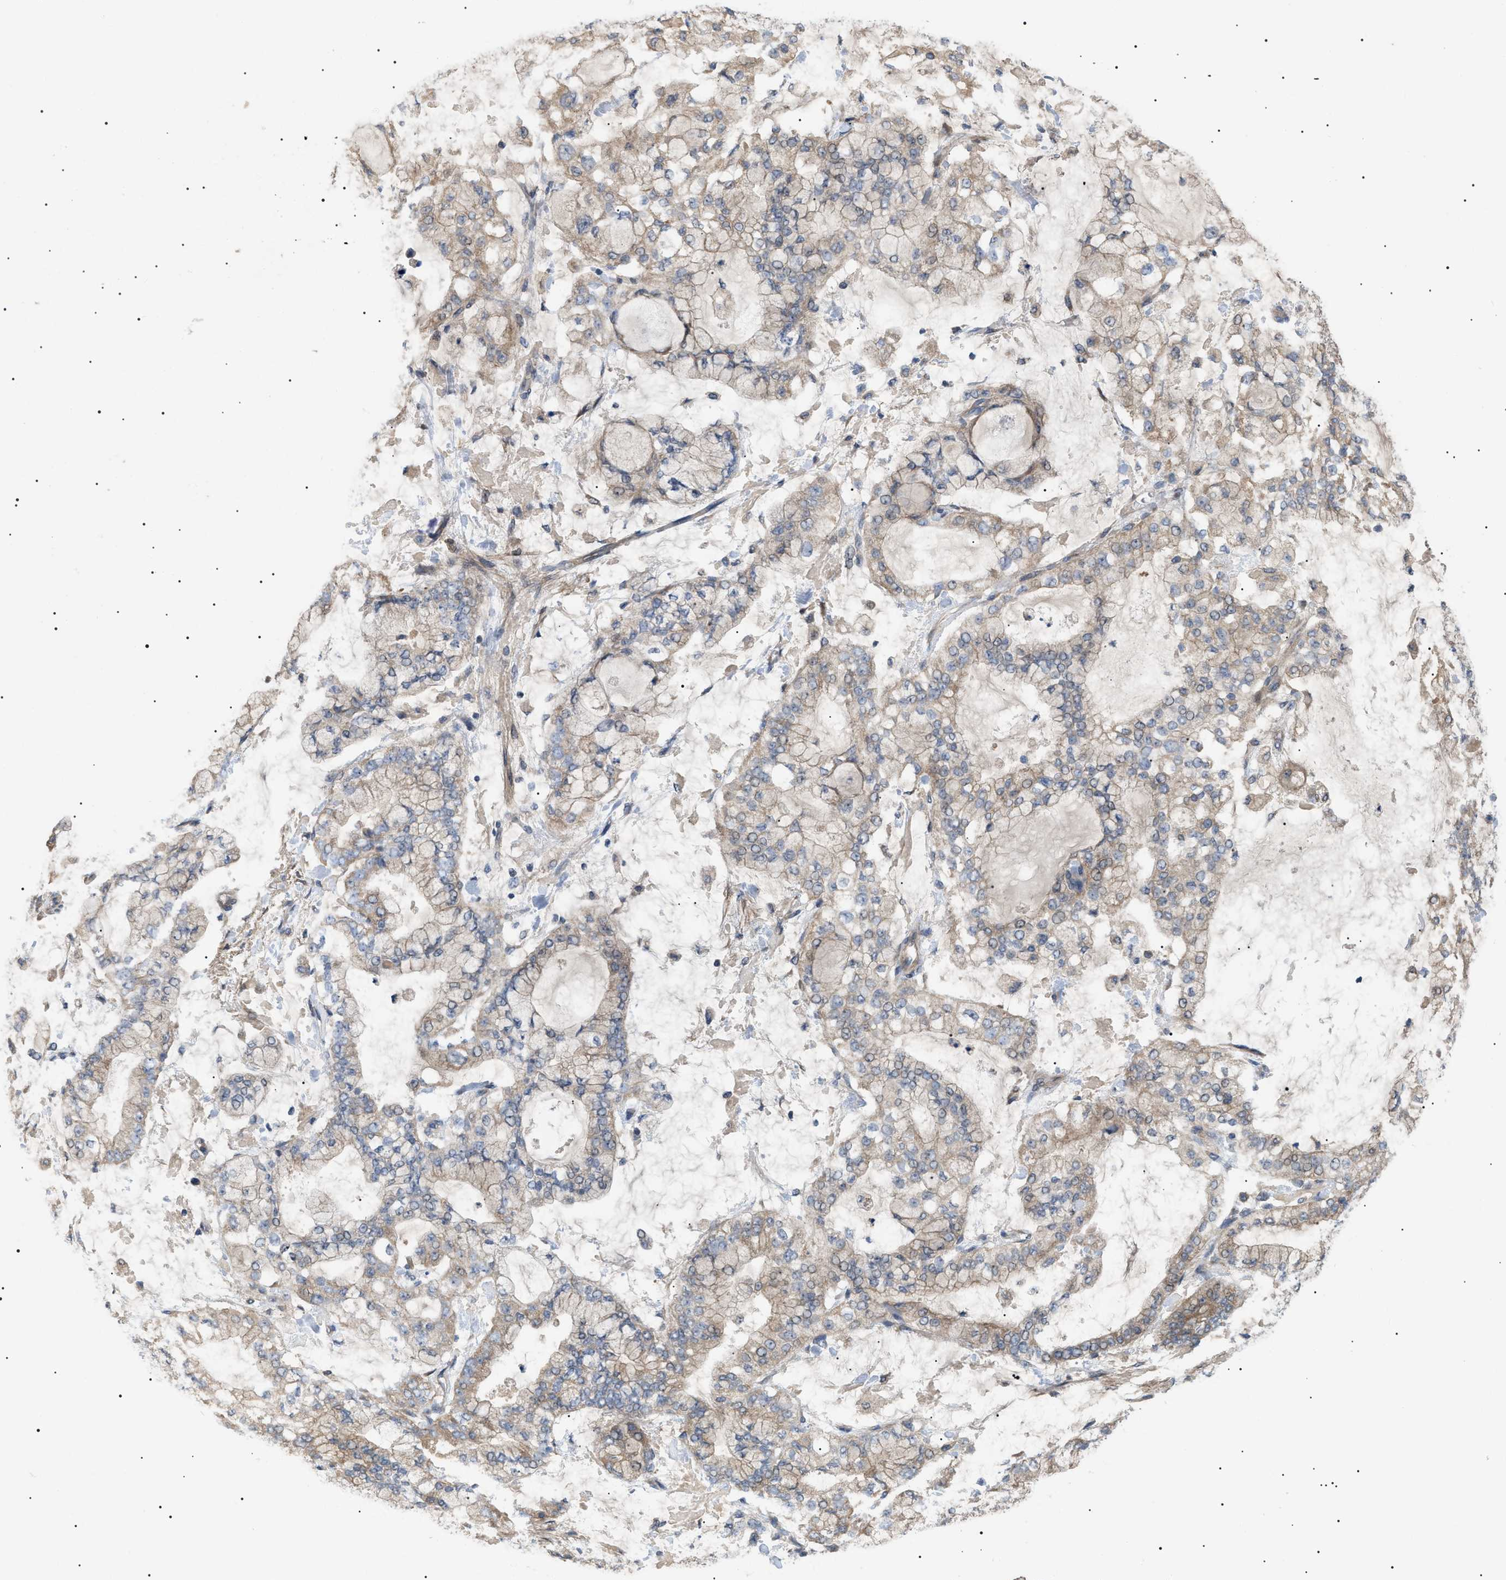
{"staining": {"intensity": "weak", "quantity": ">75%", "location": "cytoplasmic/membranous"}, "tissue": "stomach cancer", "cell_type": "Tumor cells", "image_type": "cancer", "snomed": [{"axis": "morphology", "description": "Normal tissue, NOS"}, {"axis": "morphology", "description": "Adenocarcinoma, NOS"}, {"axis": "topography", "description": "Stomach, upper"}, {"axis": "topography", "description": "Stomach"}], "caption": "Brown immunohistochemical staining in human stomach cancer shows weak cytoplasmic/membranous positivity in about >75% of tumor cells. Using DAB (3,3'-diaminobenzidine) (brown) and hematoxylin (blue) stains, captured at high magnification using brightfield microscopy.", "gene": "IRS2", "patient": {"sex": "male", "age": 76}}